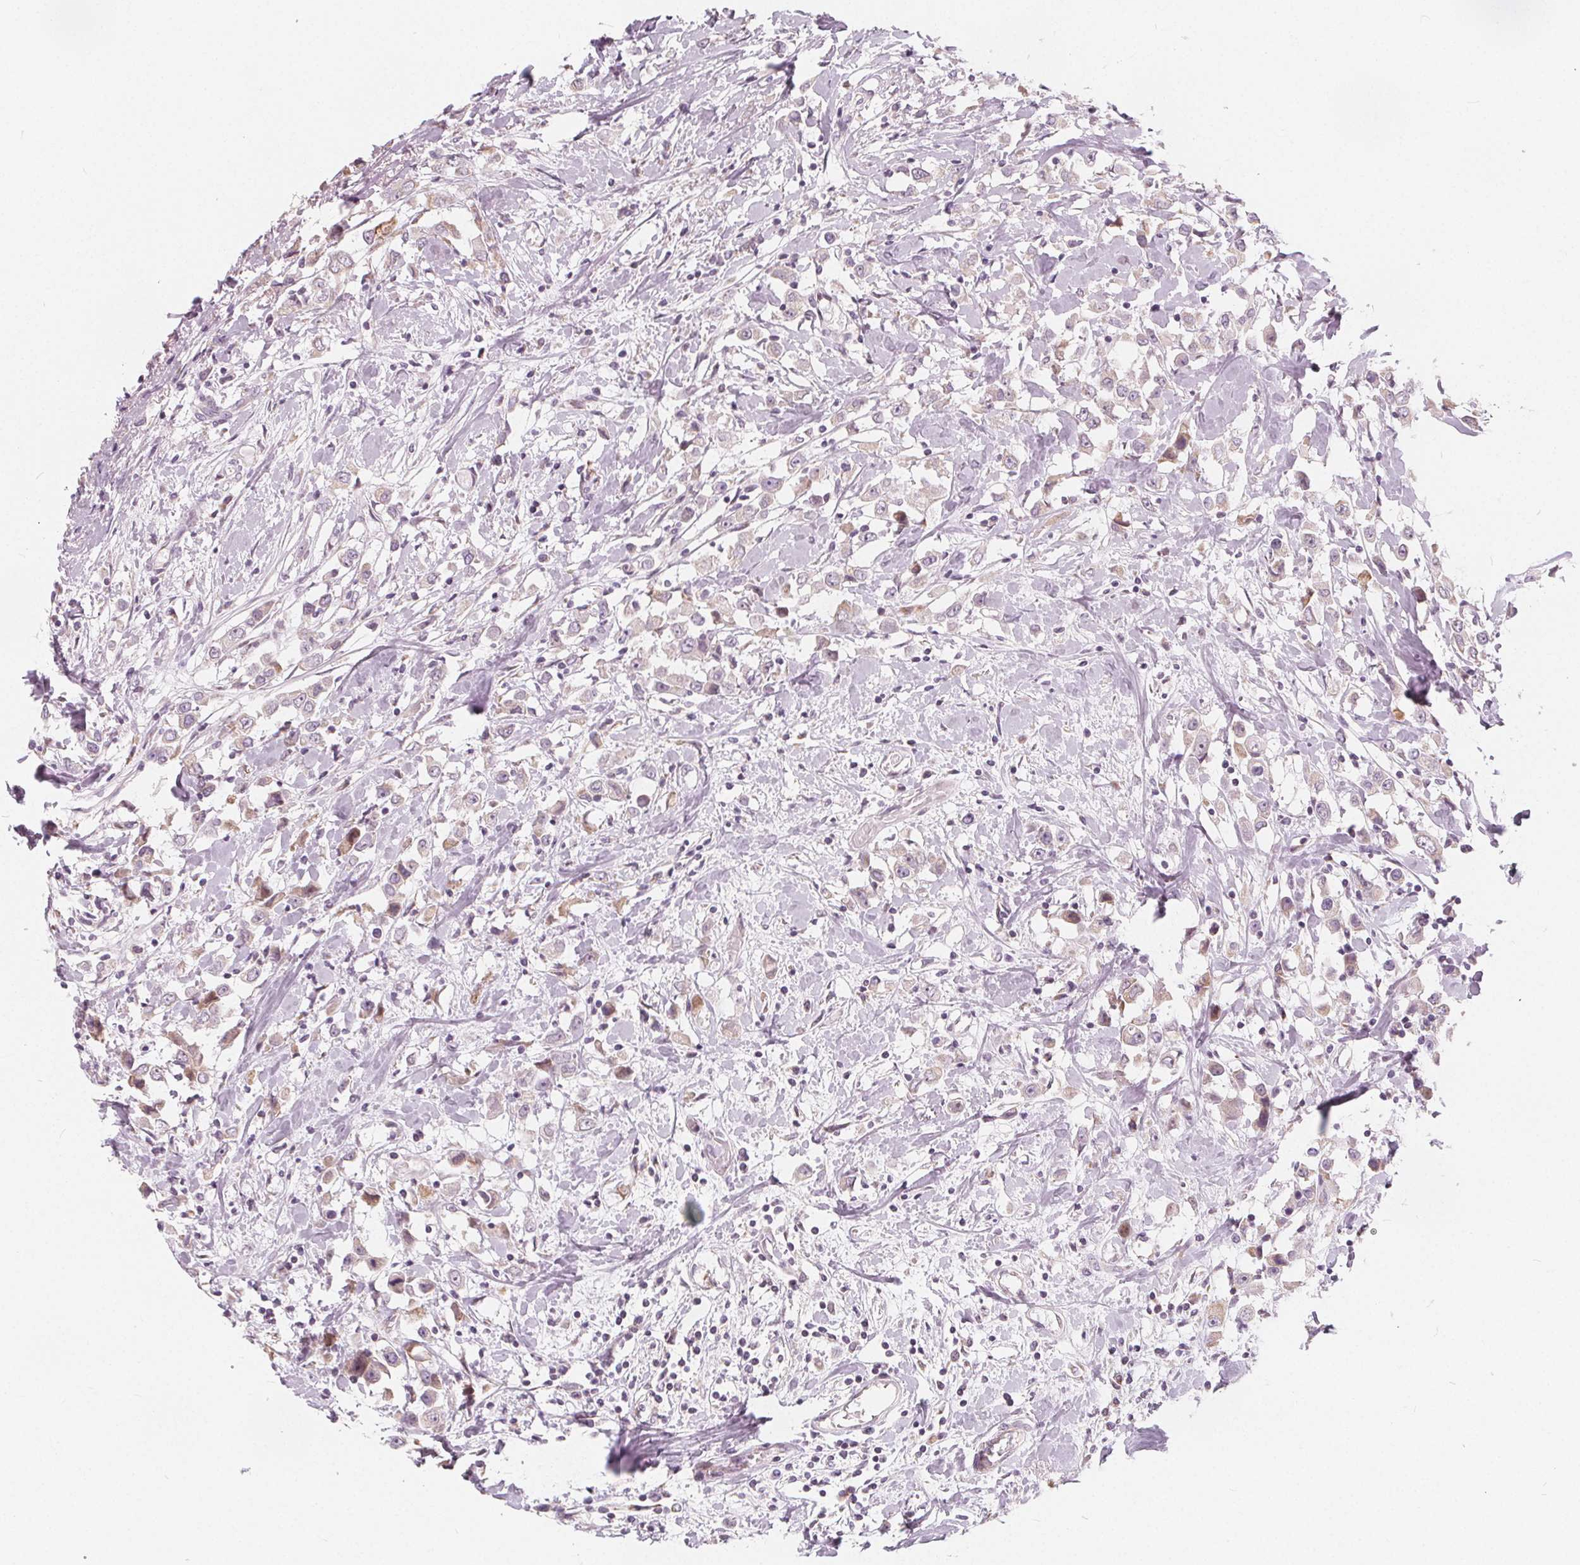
{"staining": {"intensity": "weak", "quantity": "25%-75%", "location": "cytoplasmic/membranous"}, "tissue": "breast cancer", "cell_type": "Tumor cells", "image_type": "cancer", "snomed": [{"axis": "morphology", "description": "Duct carcinoma"}, {"axis": "topography", "description": "Breast"}], "caption": "The micrograph reveals staining of breast cancer (invasive ductal carcinoma), revealing weak cytoplasmic/membranous protein staining (brown color) within tumor cells. (DAB (3,3'-diaminobenzidine) = brown stain, brightfield microscopy at high magnification).", "gene": "NUP210L", "patient": {"sex": "female", "age": 61}}